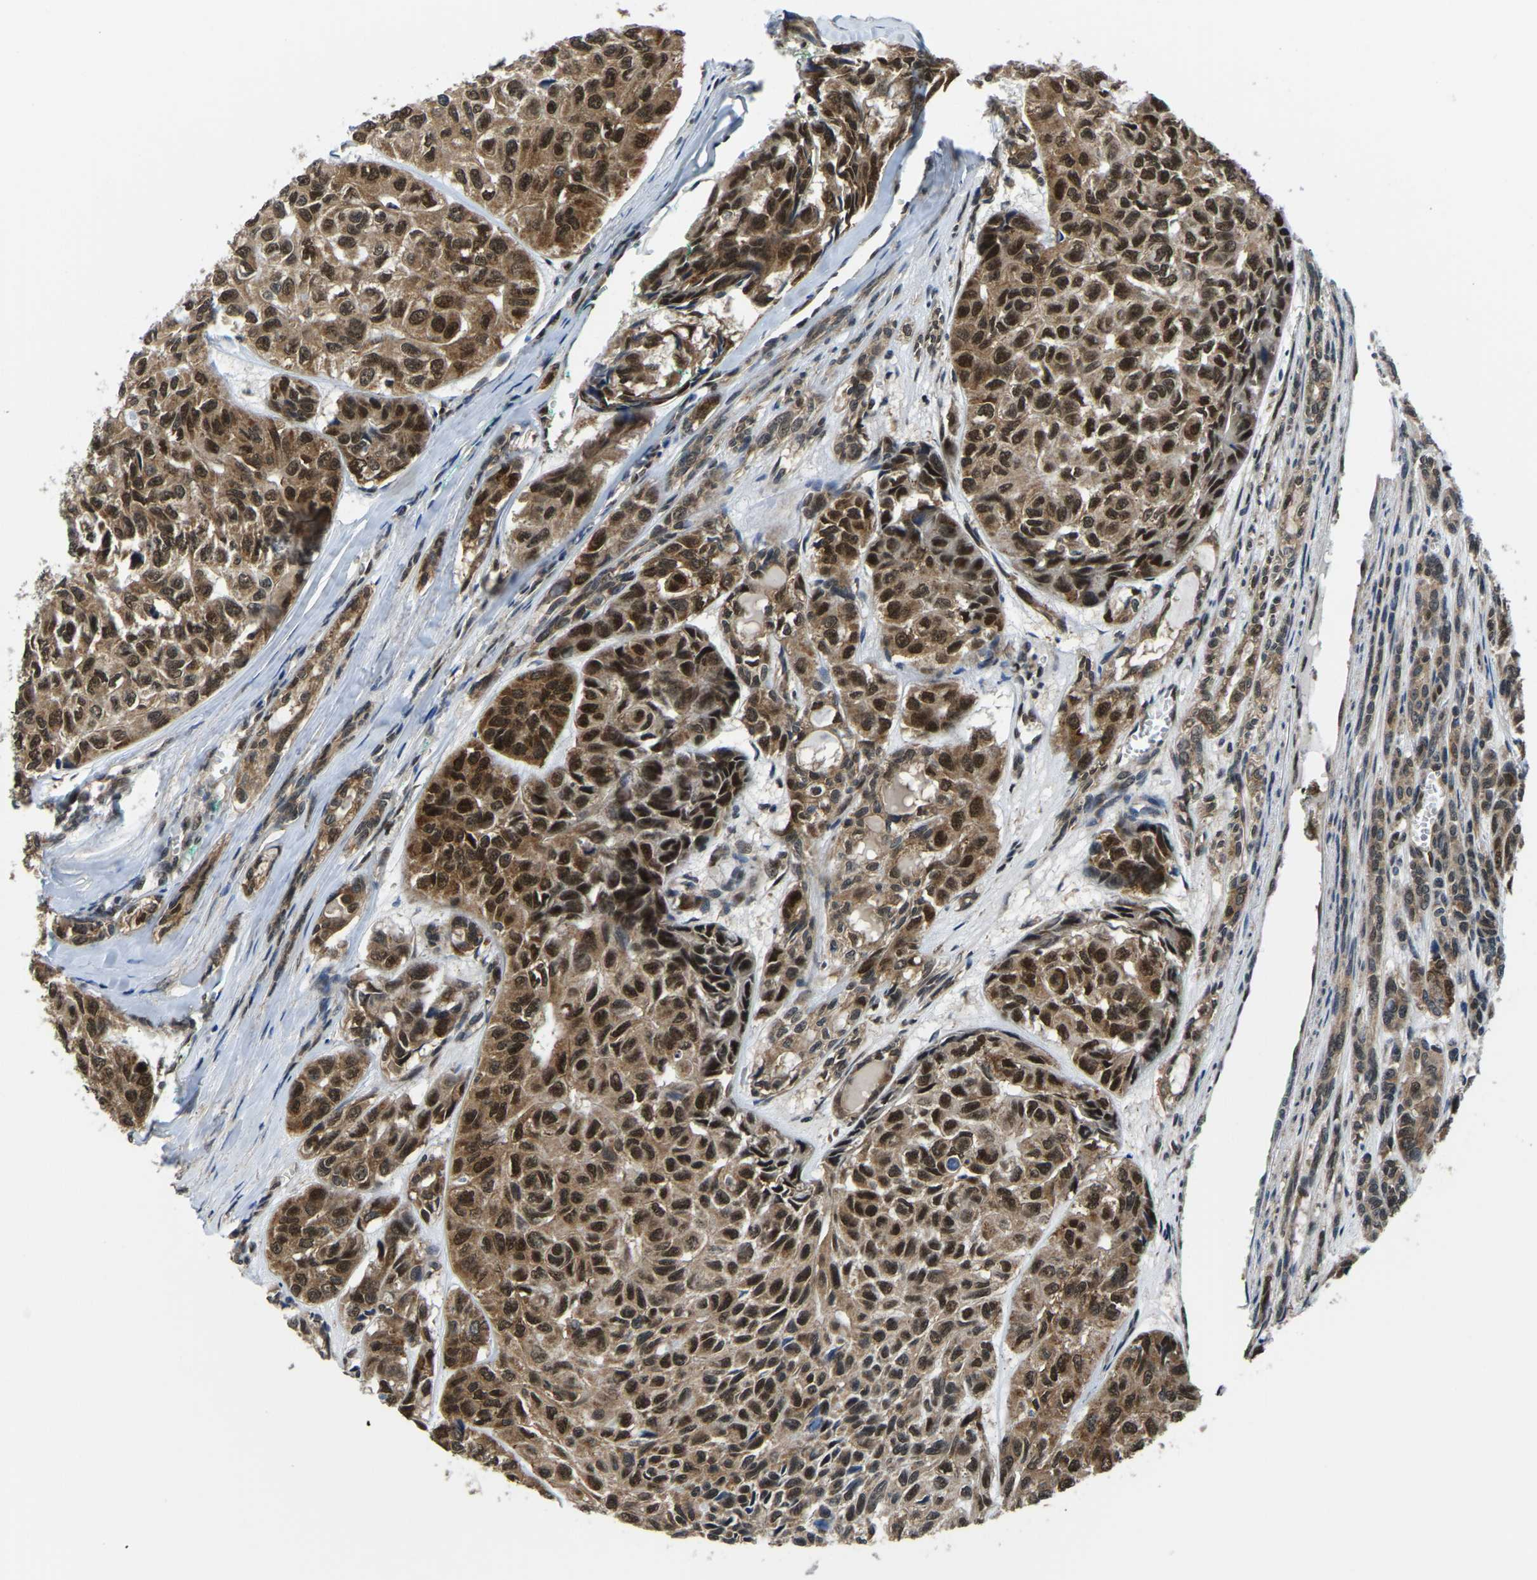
{"staining": {"intensity": "strong", "quantity": ">75%", "location": "cytoplasmic/membranous,nuclear"}, "tissue": "head and neck cancer", "cell_type": "Tumor cells", "image_type": "cancer", "snomed": [{"axis": "morphology", "description": "Adenocarcinoma, NOS"}, {"axis": "topography", "description": "Salivary gland, NOS"}, {"axis": "topography", "description": "Head-Neck"}], "caption": "Adenocarcinoma (head and neck) stained with DAB (3,3'-diaminobenzidine) IHC shows high levels of strong cytoplasmic/membranous and nuclear positivity in approximately >75% of tumor cells. (DAB (3,3'-diaminobenzidine) IHC, brown staining for protein, blue staining for nuclei).", "gene": "DFFA", "patient": {"sex": "female", "age": 76}}